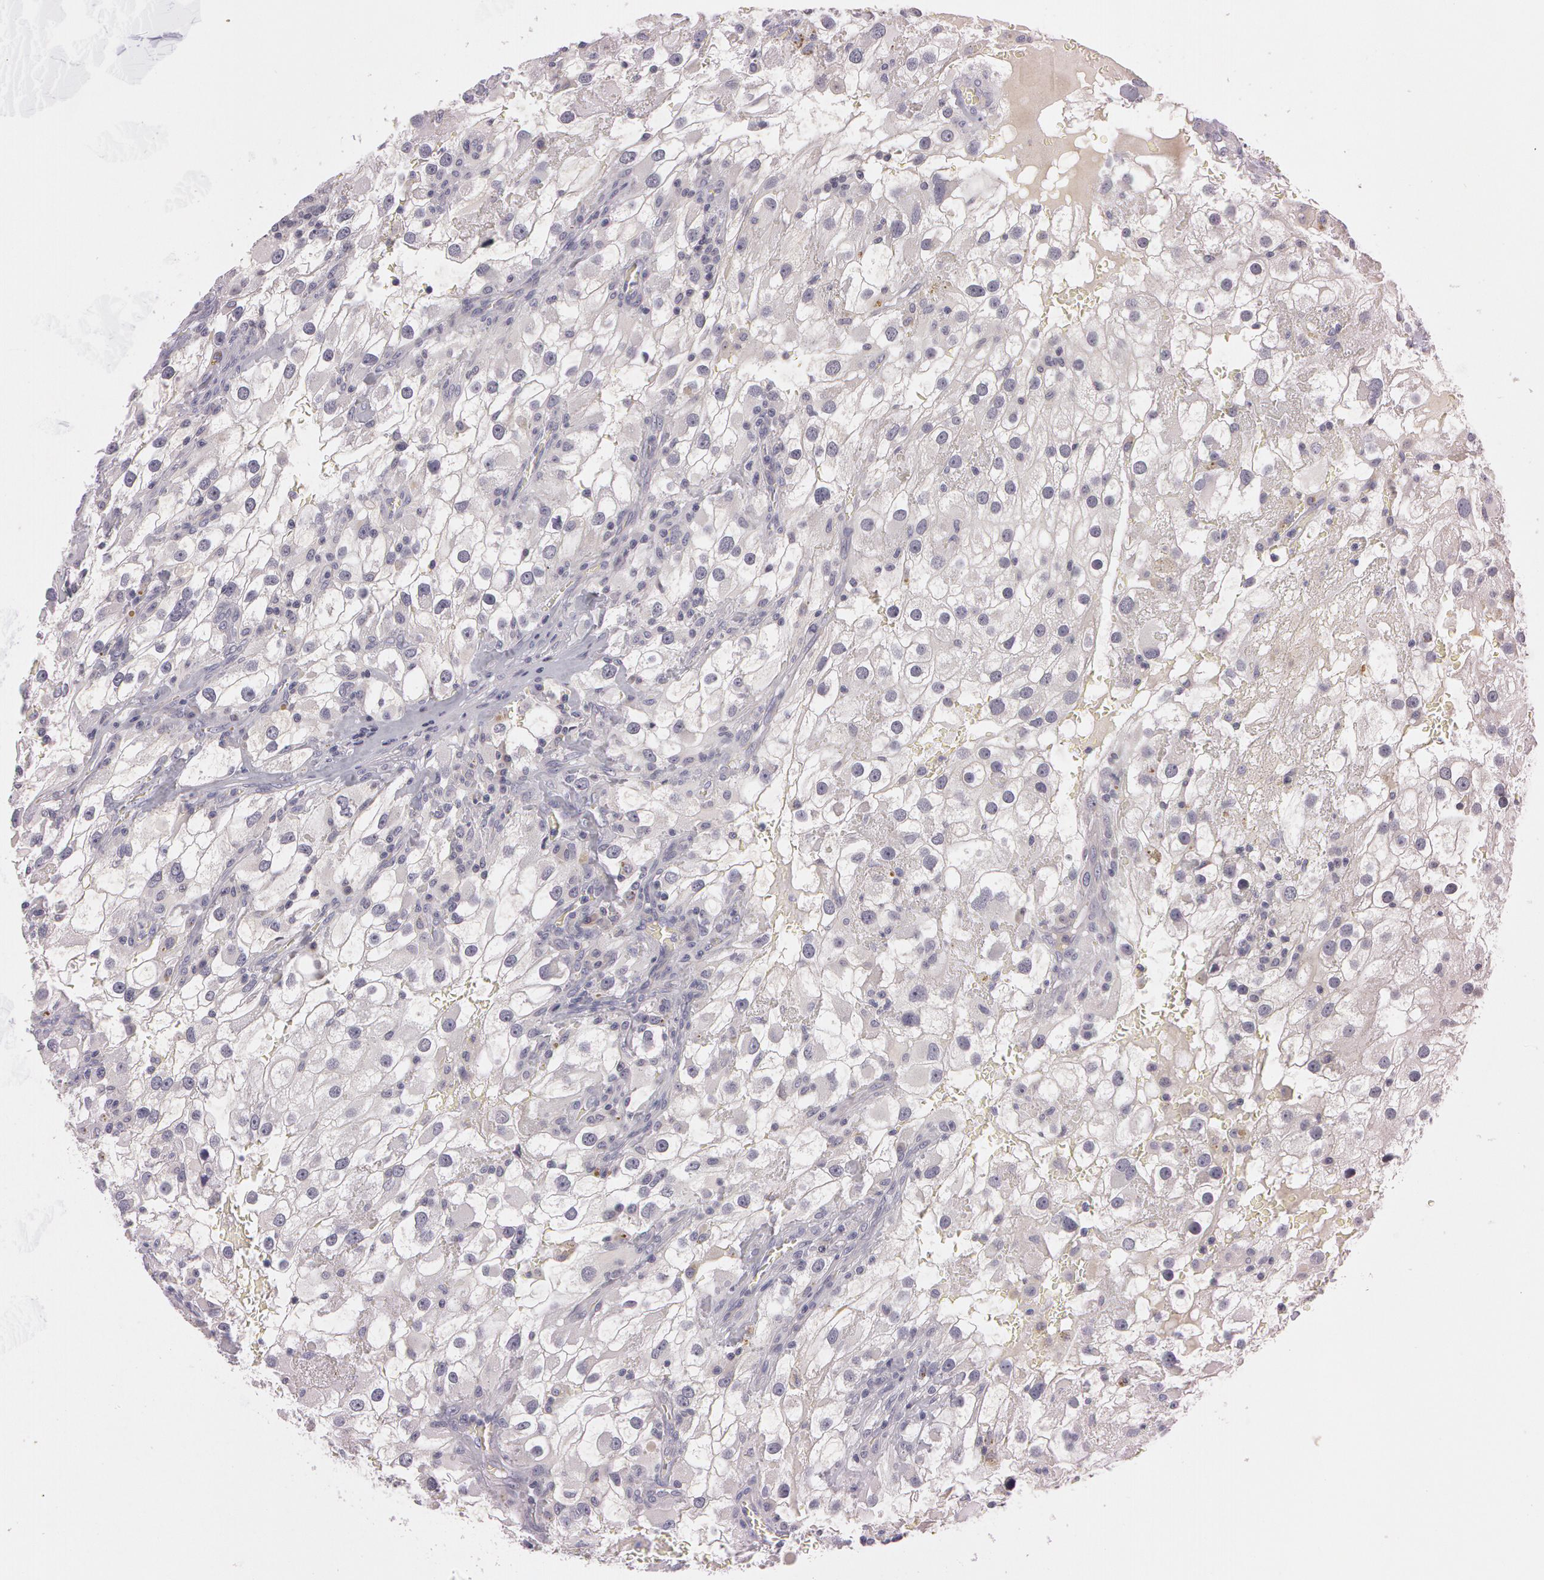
{"staining": {"intensity": "weak", "quantity": "25%-75%", "location": "cytoplasmic/membranous"}, "tissue": "renal cancer", "cell_type": "Tumor cells", "image_type": "cancer", "snomed": [{"axis": "morphology", "description": "Adenocarcinoma, NOS"}, {"axis": "topography", "description": "Kidney"}], "caption": "Protein expression analysis of human adenocarcinoma (renal) reveals weak cytoplasmic/membranous expression in approximately 25%-75% of tumor cells. The protein is shown in brown color, while the nuclei are stained blue.", "gene": "MXRA5", "patient": {"sex": "female", "age": 52}}